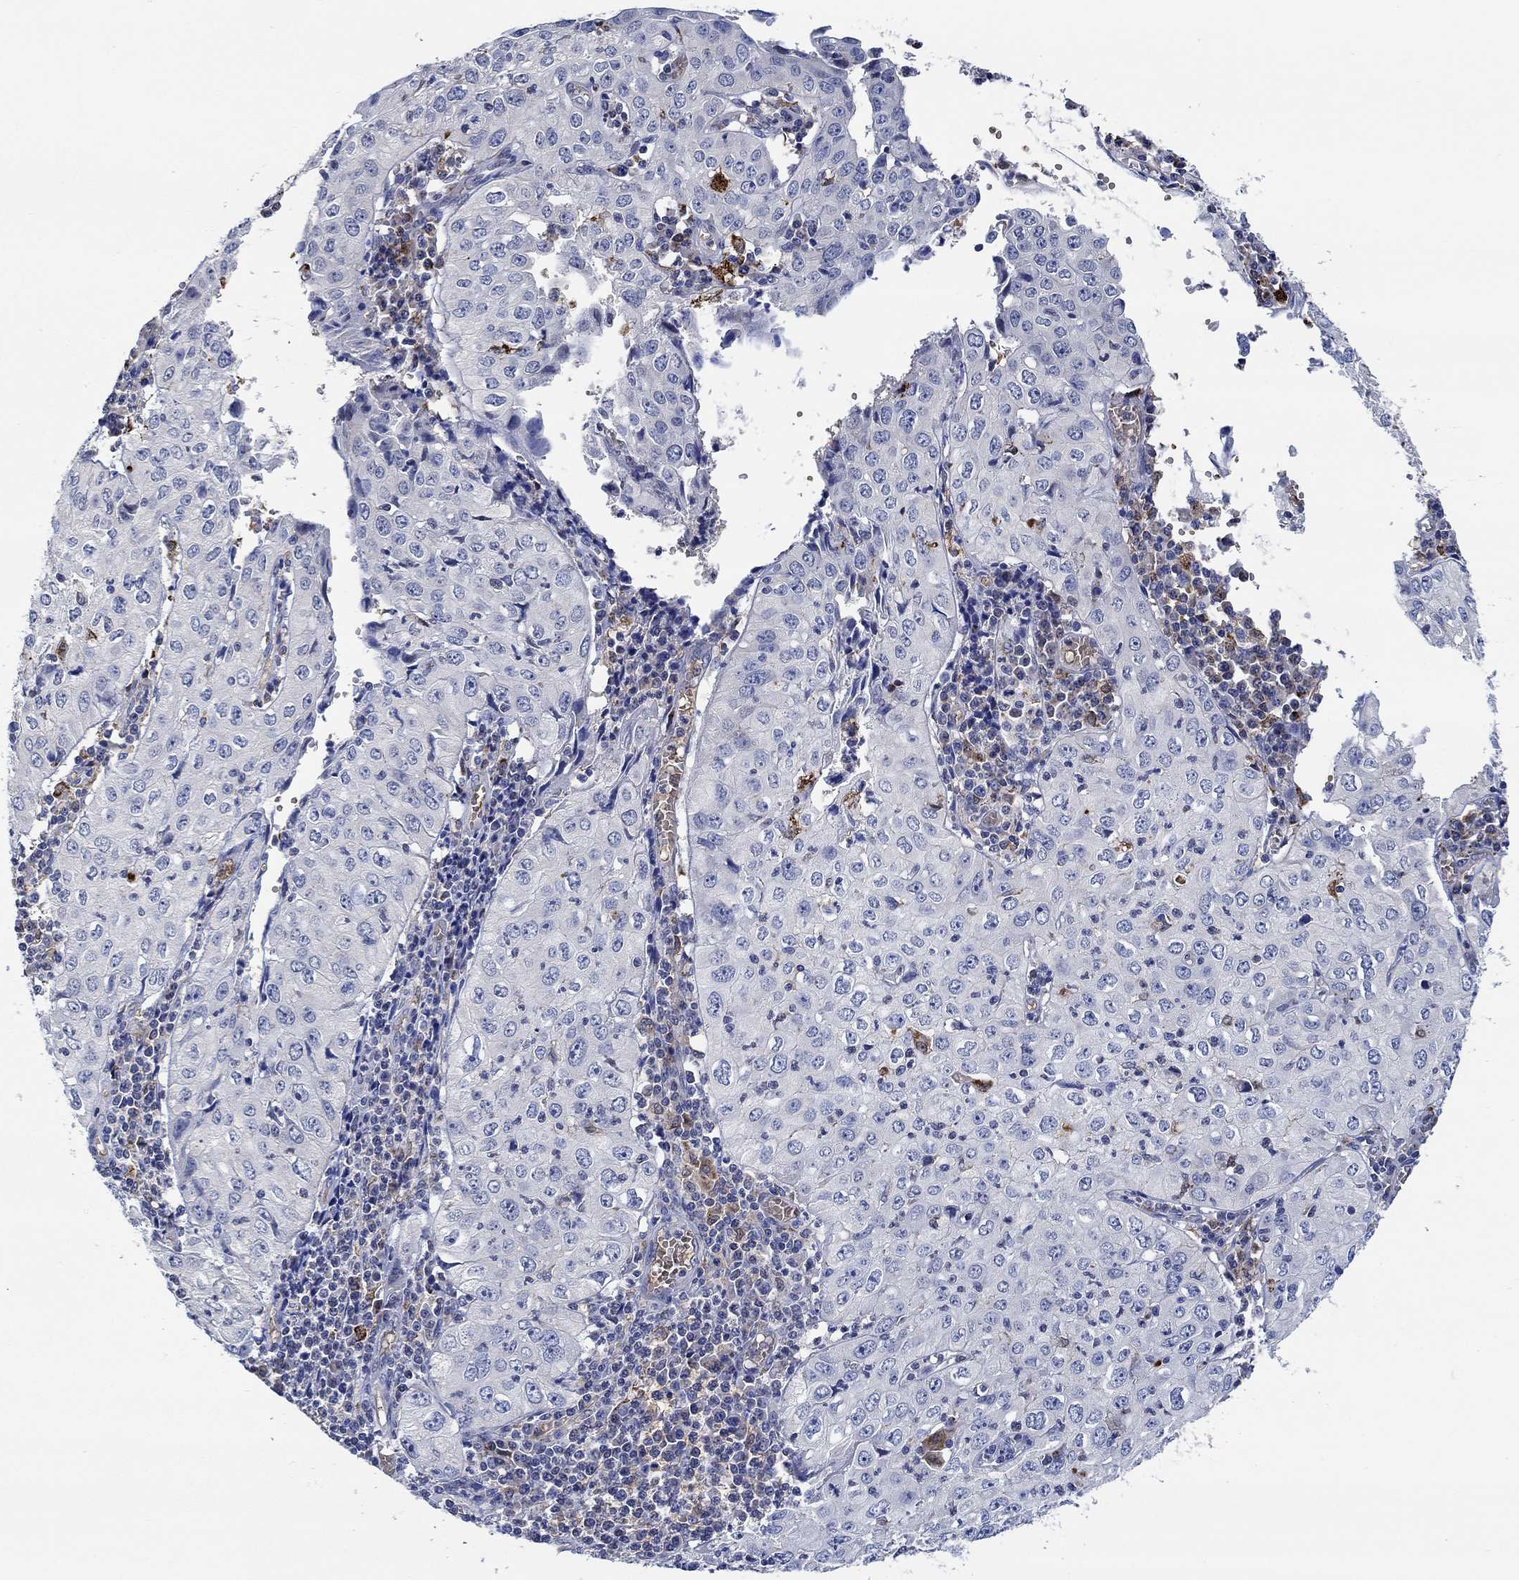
{"staining": {"intensity": "negative", "quantity": "none", "location": "none"}, "tissue": "cervical cancer", "cell_type": "Tumor cells", "image_type": "cancer", "snomed": [{"axis": "morphology", "description": "Squamous cell carcinoma, NOS"}, {"axis": "topography", "description": "Cervix"}], "caption": "The immunohistochemistry (IHC) image has no significant staining in tumor cells of cervical squamous cell carcinoma tissue.", "gene": "MPP1", "patient": {"sex": "female", "age": 24}}